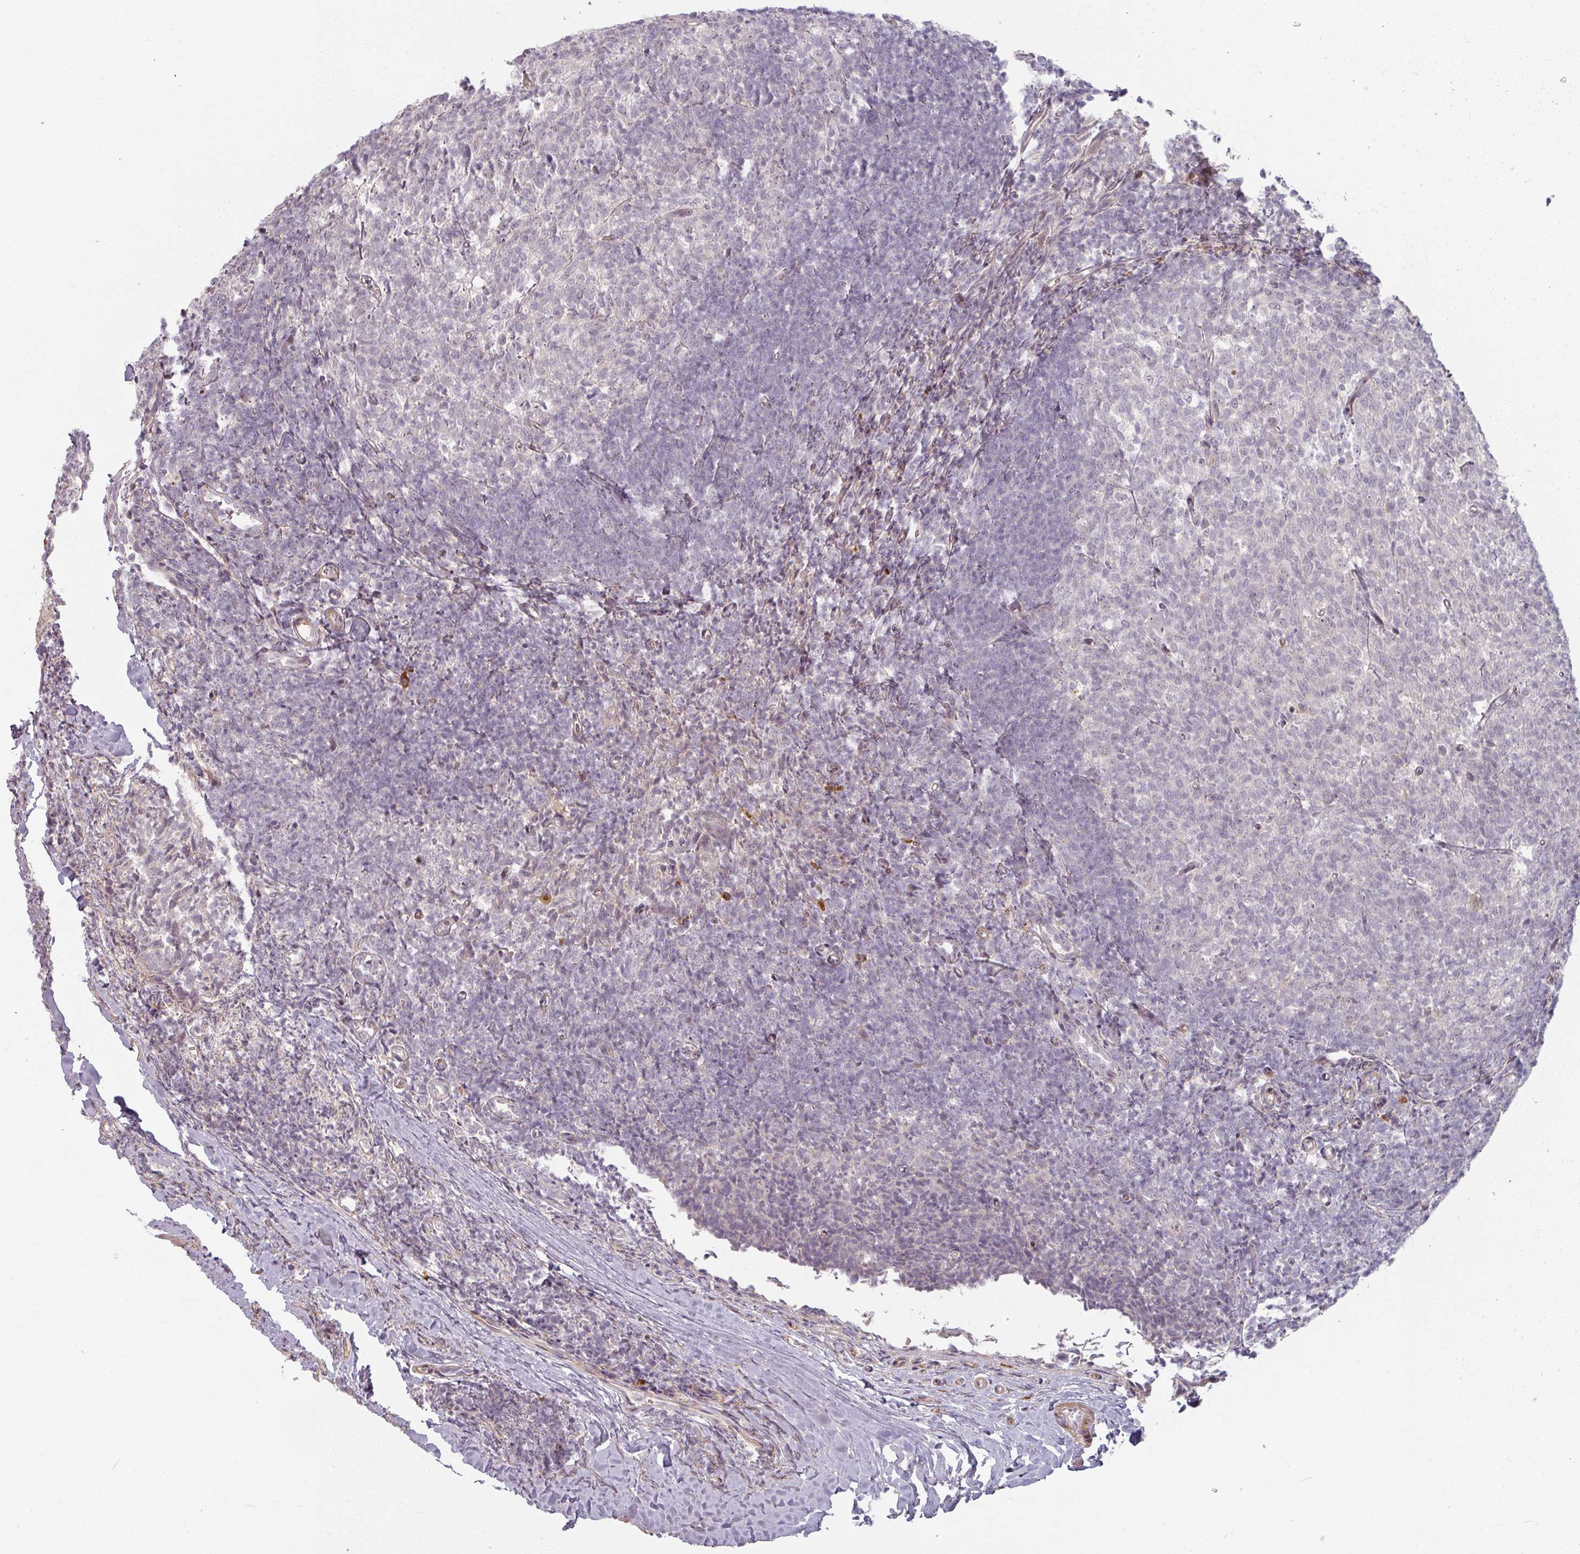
{"staining": {"intensity": "negative", "quantity": "none", "location": "none"}, "tissue": "tonsil", "cell_type": "Germinal center cells", "image_type": "normal", "snomed": [{"axis": "morphology", "description": "Normal tissue, NOS"}, {"axis": "topography", "description": "Tonsil"}], "caption": "A micrograph of human tonsil is negative for staining in germinal center cells. The staining is performed using DAB brown chromogen with nuclei counter-stained in using hematoxylin.", "gene": "MED19", "patient": {"sex": "female", "age": 10}}